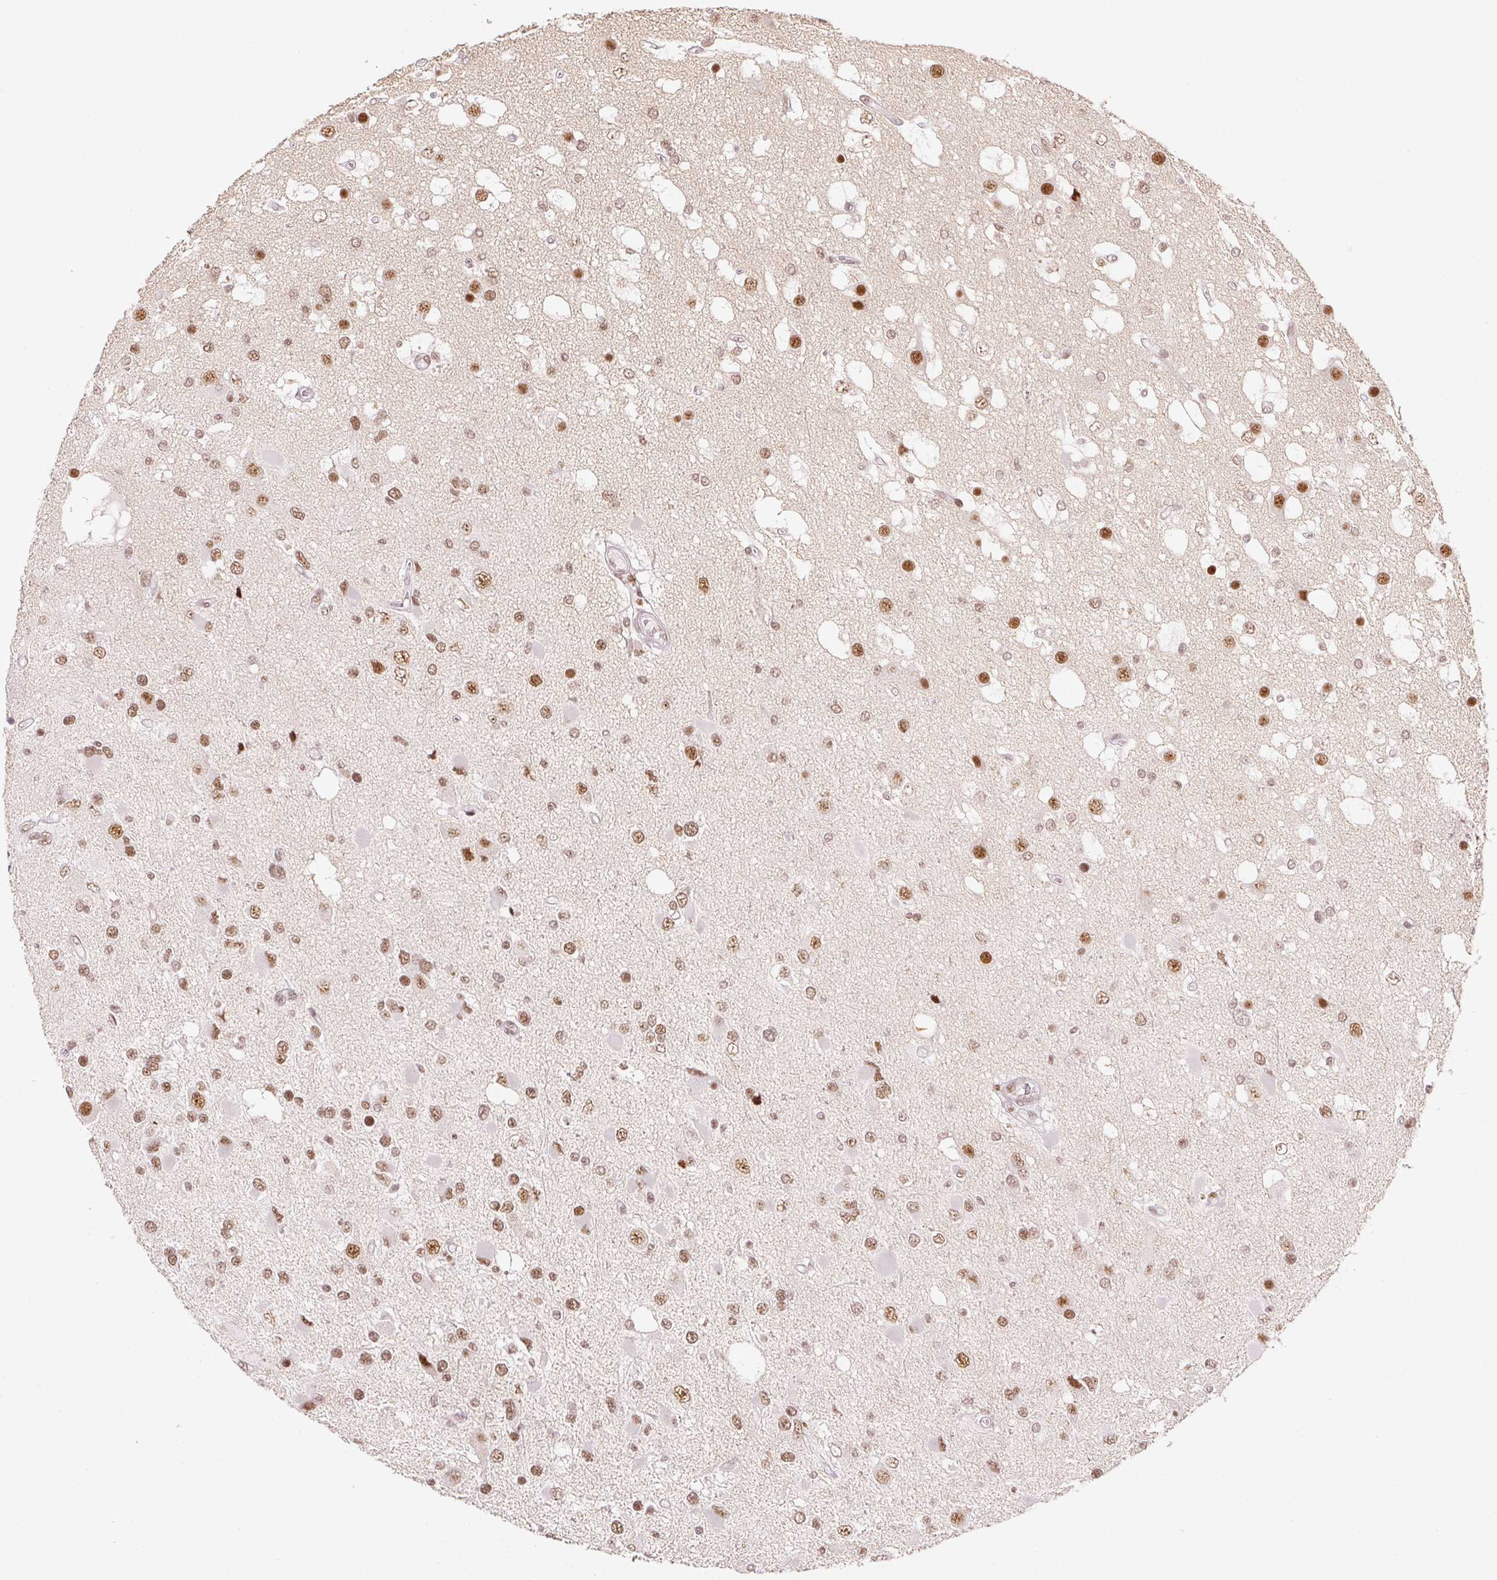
{"staining": {"intensity": "moderate", "quantity": ">75%", "location": "nuclear"}, "tissue": "glioma", "cell_type": "Tumor cells", "image_type": "cancer", "snomed": [{"axis": "morphology", "description": "Glioma, malignant, High grade"}, {"axis": "topography", "description": "Brain"}], "caption": "A brown stain shows moderate nuclear staining of a protein in human glioma tumor cells.", "gene": "U2AF2", "patient": {"sex": "male", "age": 53}}